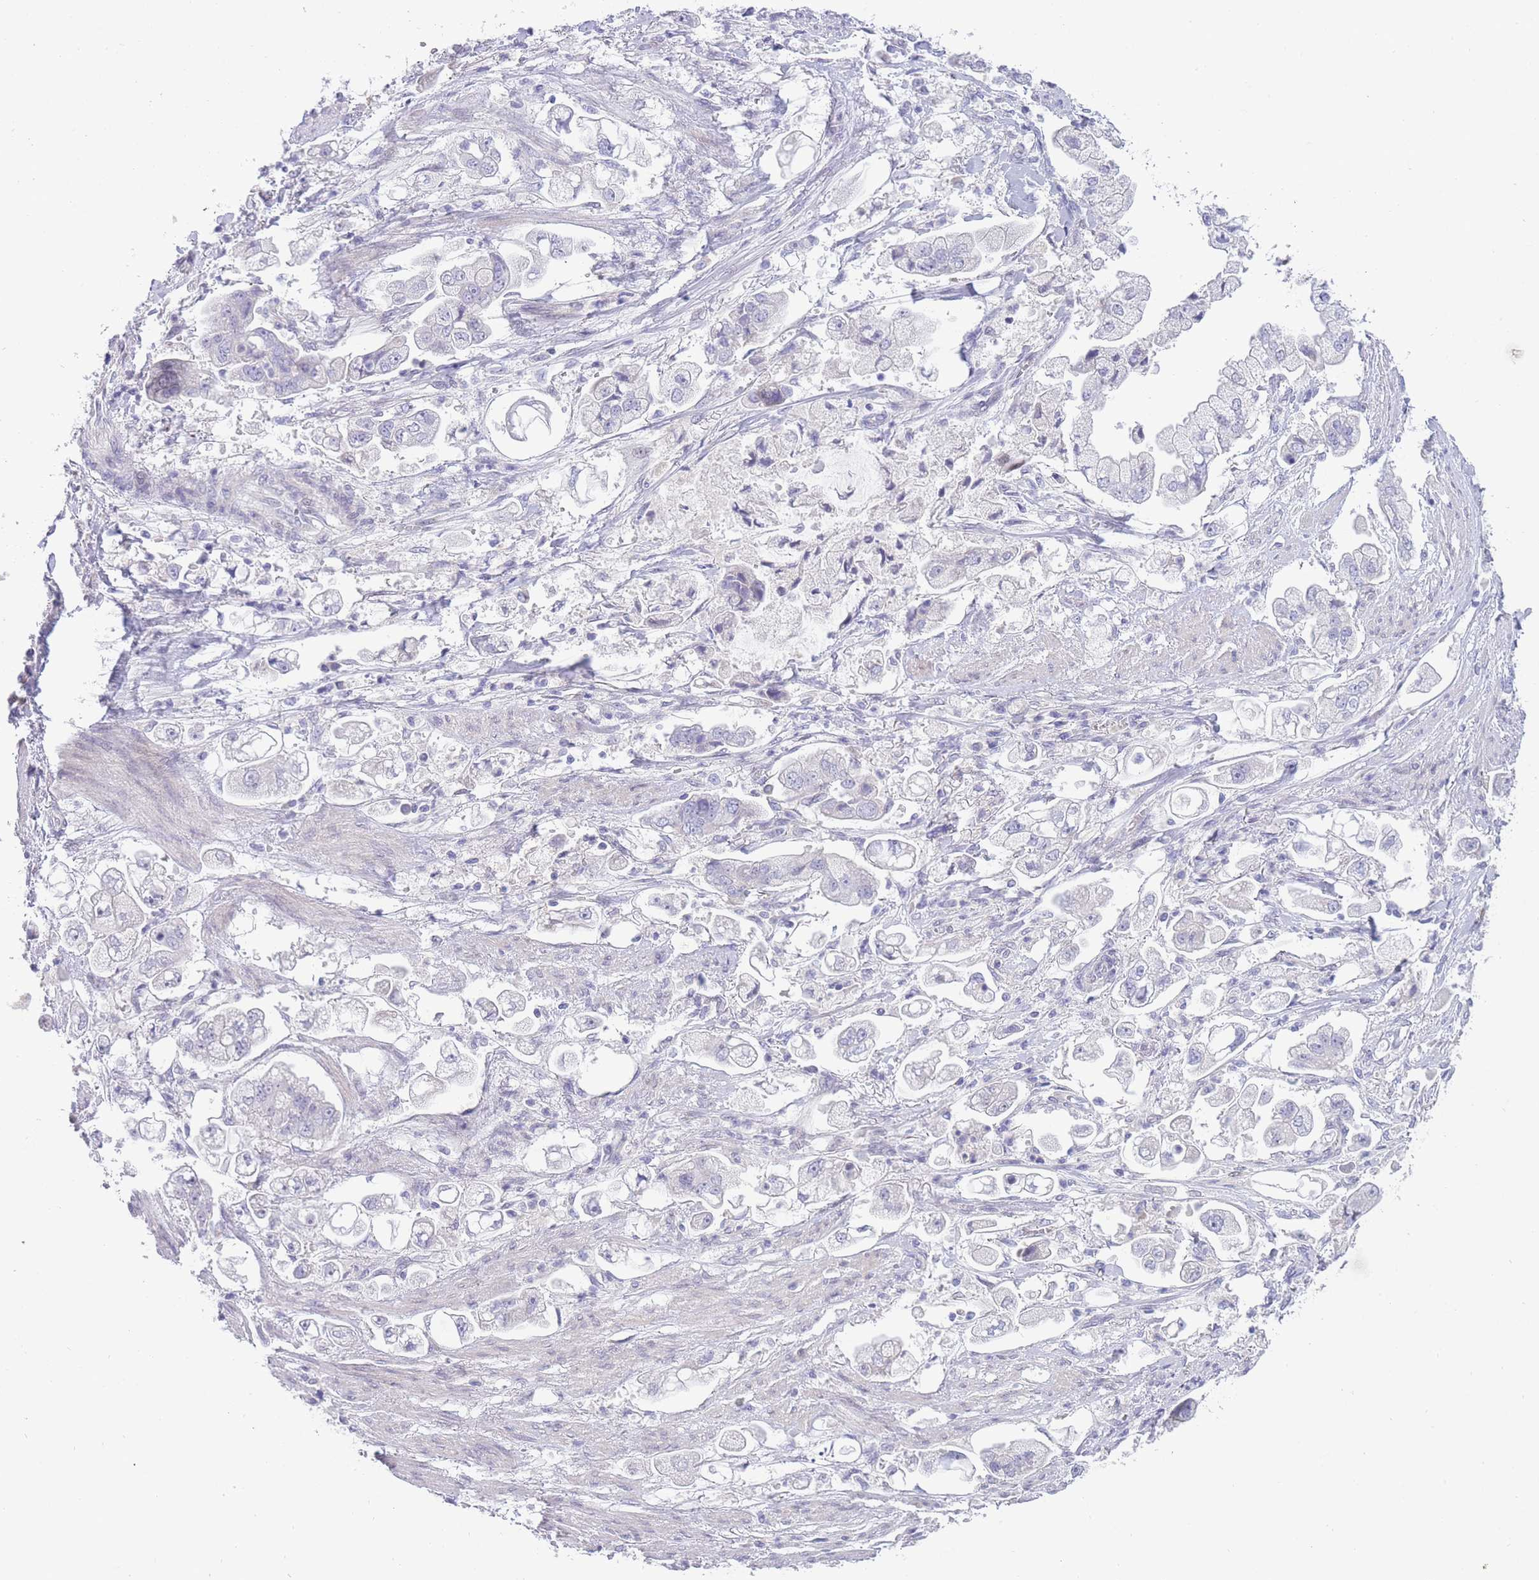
{"staining": {"intensity": "negative", "quantity": "none", "location": "none"}, "tissue": "stomach cancer", "cell_type": "Tumor cells", "image_type": "cancer", "snomed": [{"axis": "morphology", "description": "Adenocarcinoma, NOS"}, {"axis": "topography", "description": "Stomach"}], "caption": "Immunohistochemistry (IHC) histopathology image of neoplastic tissue: human stomach cancer (adenocarcinoma) stained with DAB (3,3'-diaminobenzidine) displays no significant protein positivity in tumor cells.", "gene": "PRR23B", "patient": {"sex": "male", "age": 62}}